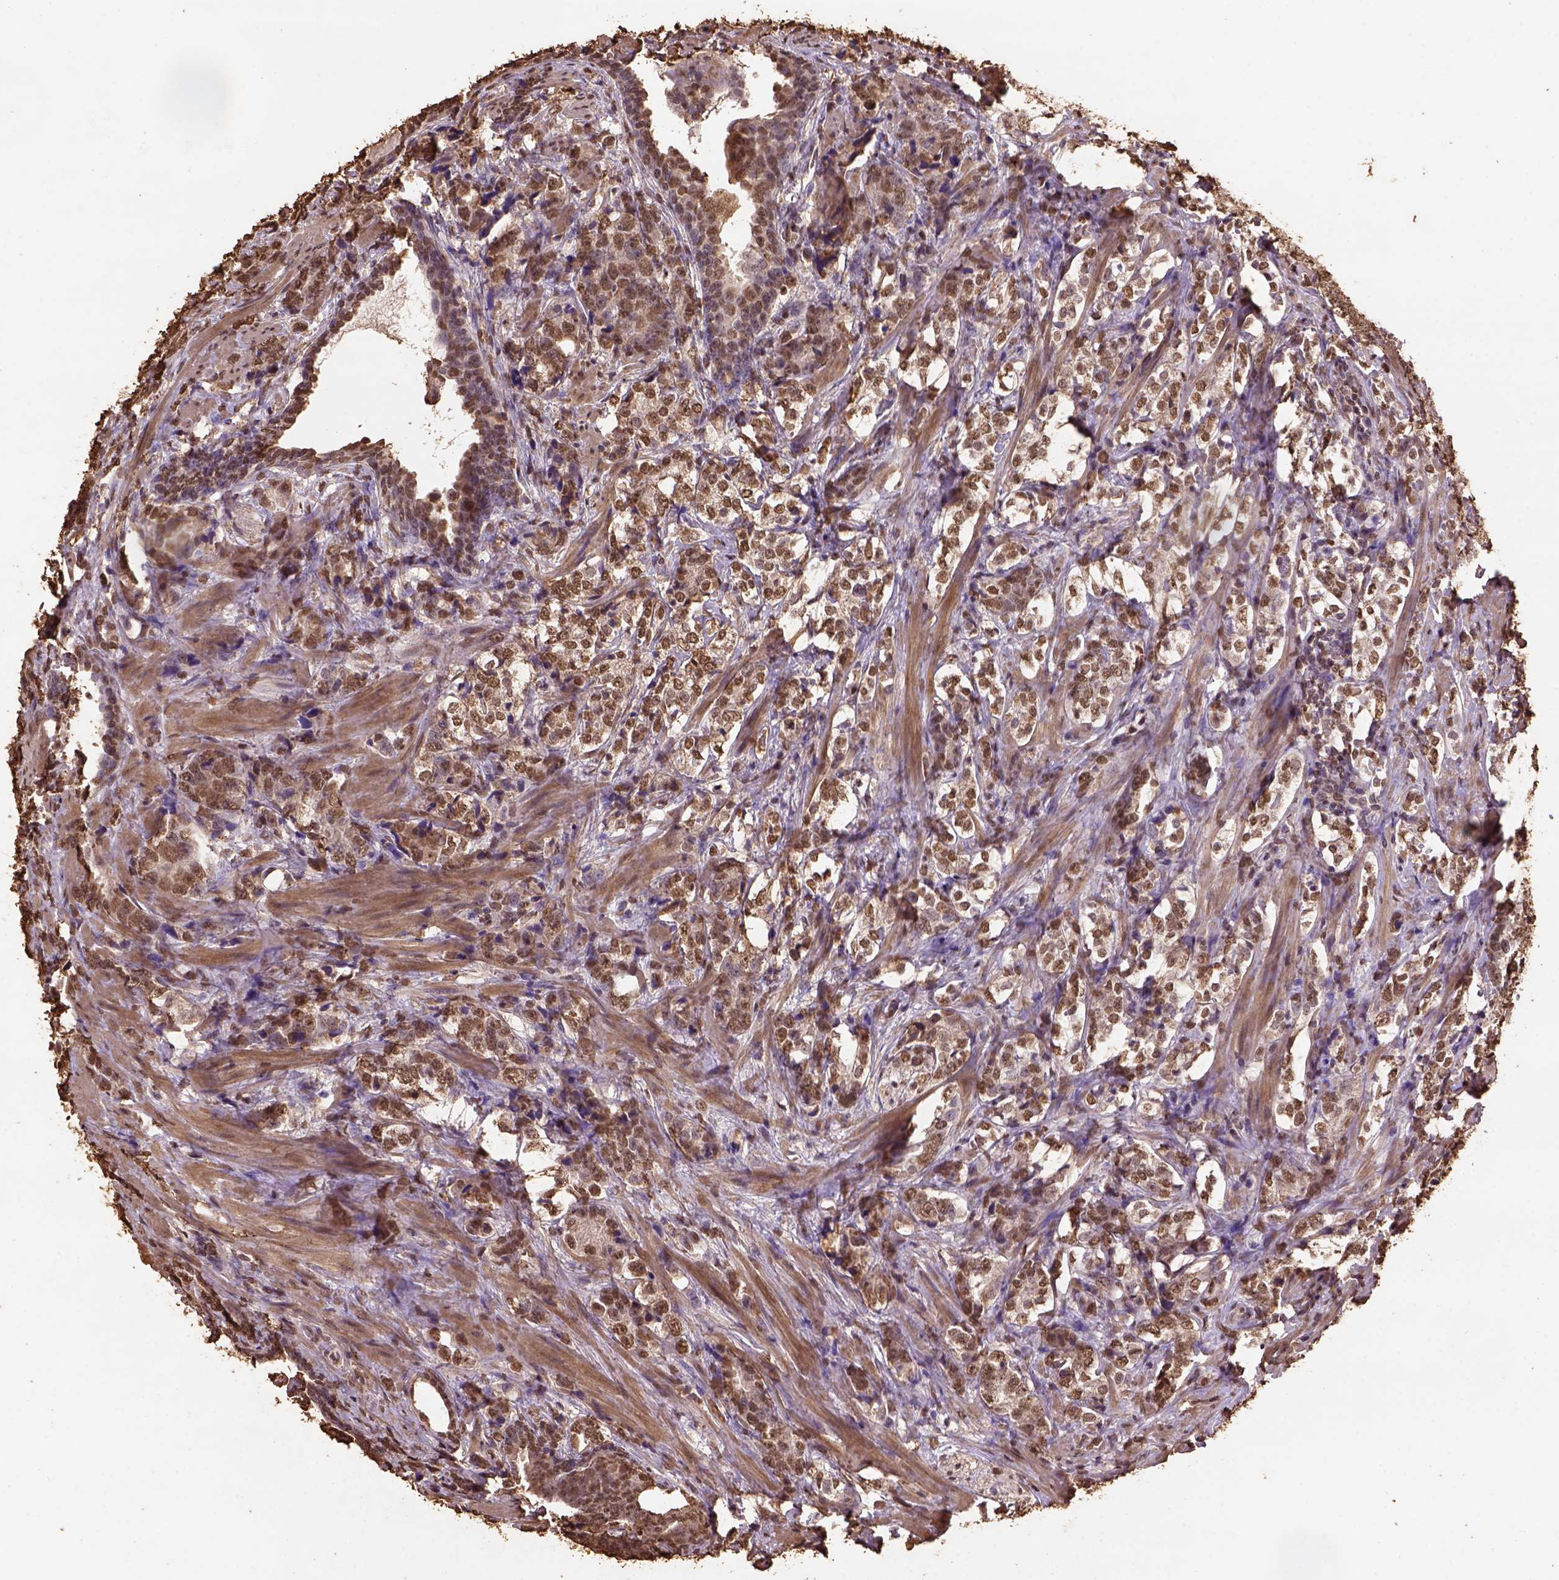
{"staining": {"intensity": "moderate", "quantity": ">75%", "location": "nuclear"}, "tissue": "prostate cancer", "cell_type": "Tumor cells", "image_type": "cancer", "snomed": [{"axis": "morphology", "description": "Adenocarcinoma, NOS"}, {"axis": "topography", "description": "Prostate and seminal vesicle, NOS"}], "caption": "The micrograph demonstrates staining of prostate cancer, revealing moderate nuclear protein staining (brown color) within tumor cells.", "gene": "CSTF2T", "patient": {"sex": "male", "age": 63}}